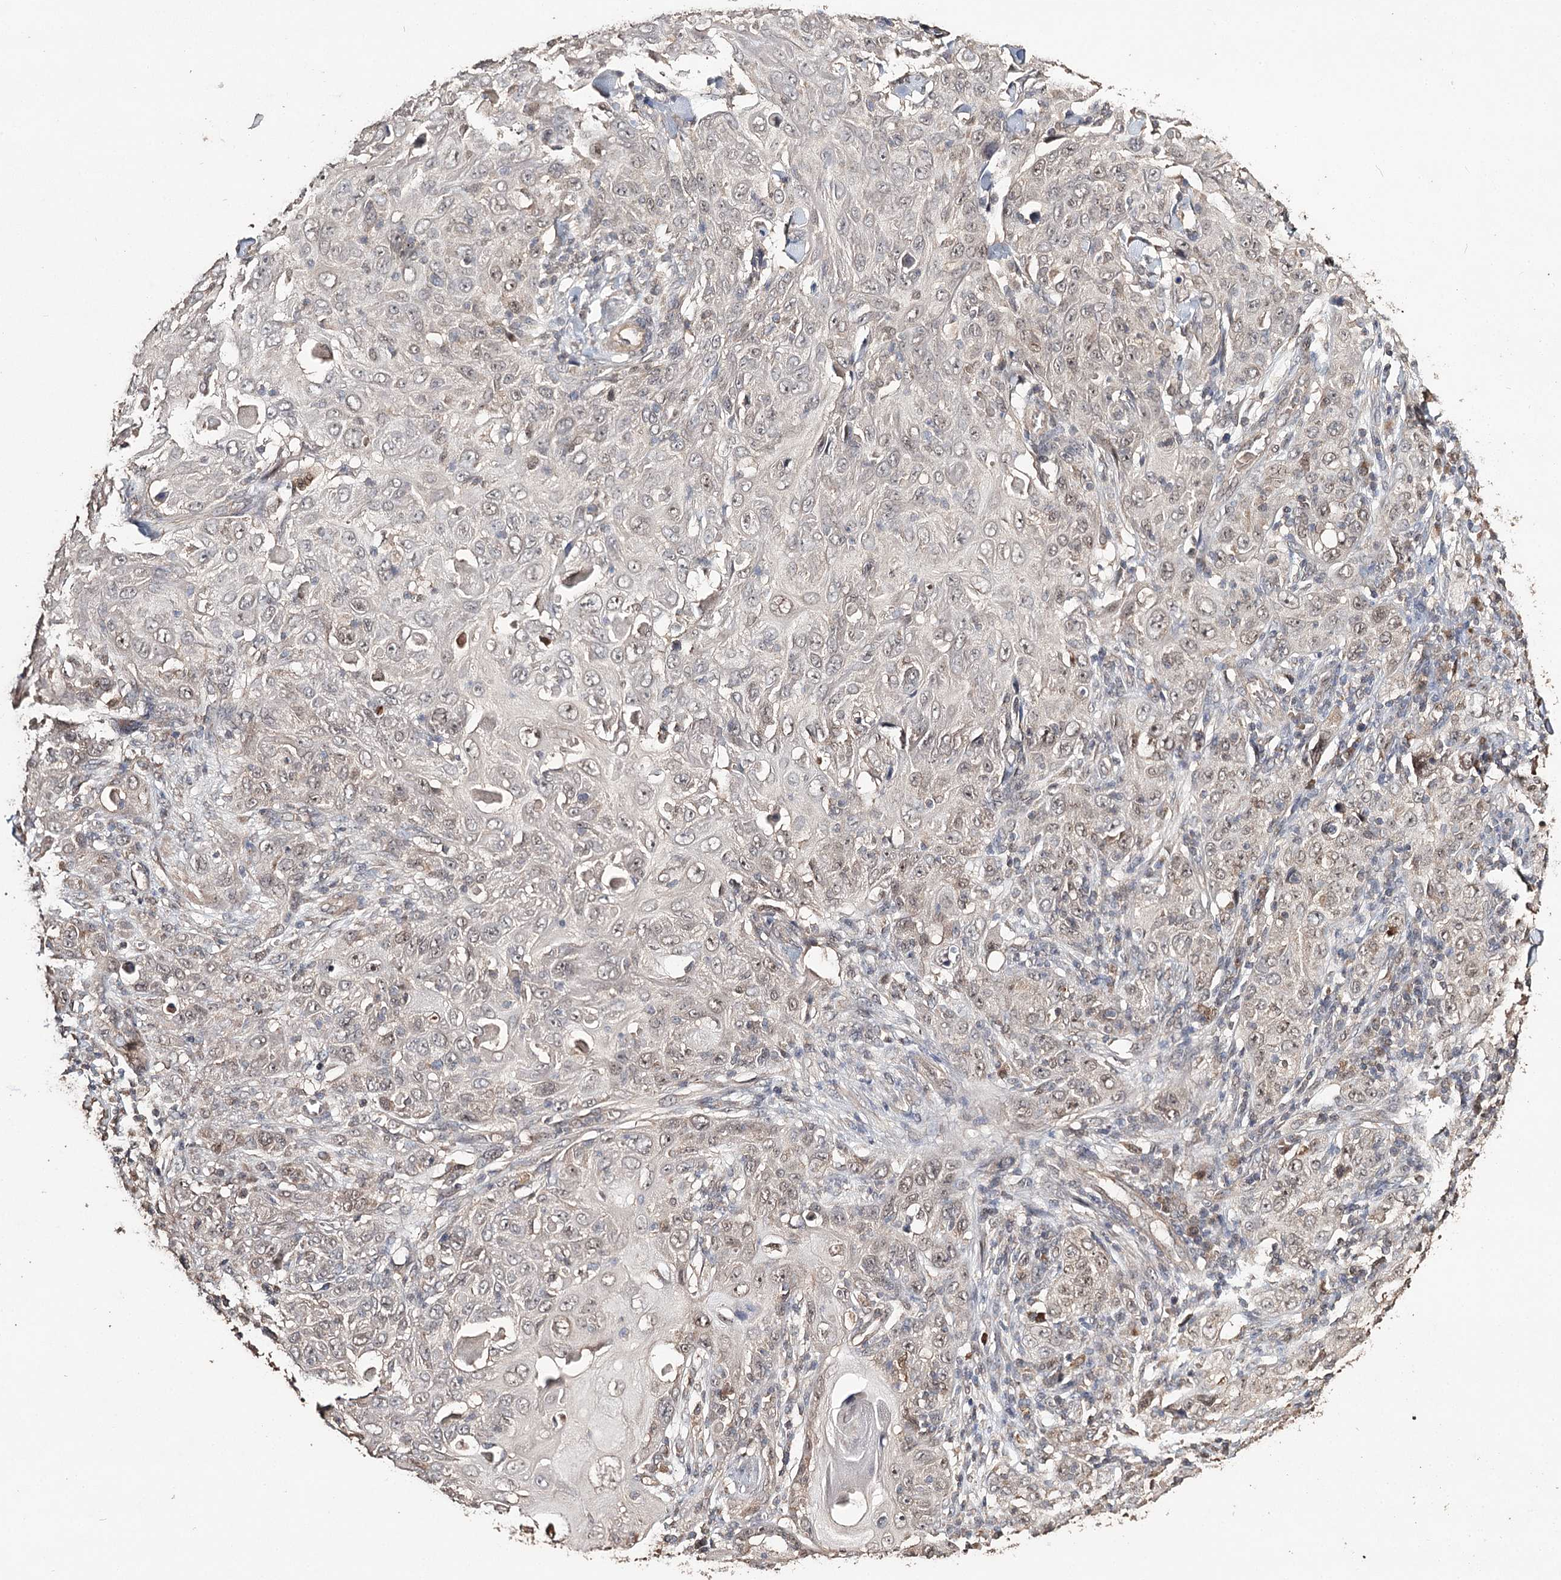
{"staining": {"intensity": "negative", "quantity": "none", "location": "none"}, "tissue": "skin cancer", "cell_type": "Tumor cells", "image_type": "cancer", "snomed": [{"axis": "morphology", "description": "Squamous cell carcinoma, NOS"}, {"axis": "topography", "description": "Skin"}], "caption": "High power microscopy image of an immunohistochemistry histopathology image of skin squamous cell carcinoma, revealing no significant expression in tumor cells.", "gene": "NOPCHAP1", "patient": {"sex": "female", "age": 88}}